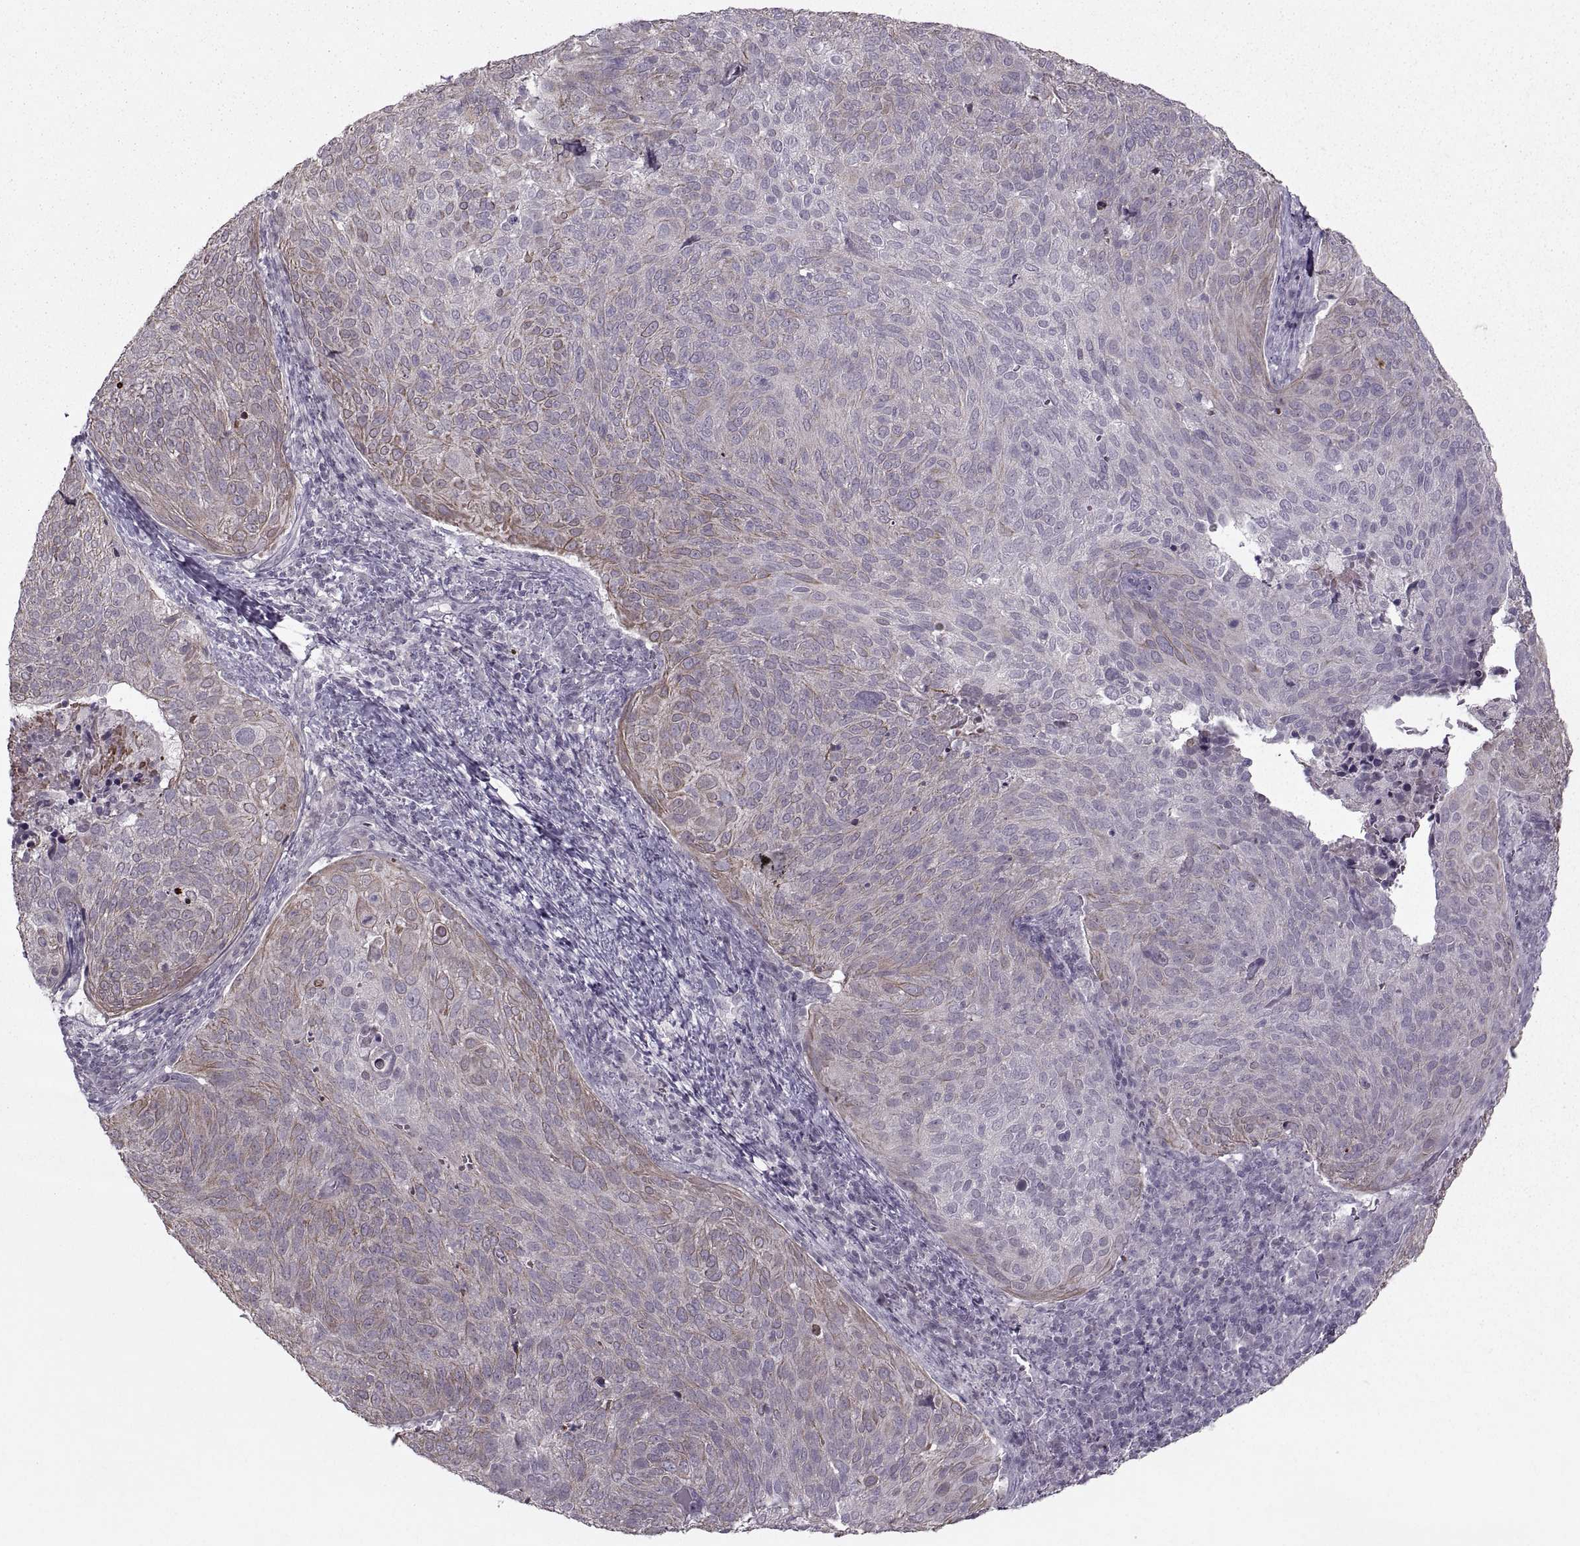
{"staining": {"intensity": "weak", "quantity": ">75%", "location": "cytoplasmic/membranous"}, "tissue": "cervical cancer", "cell_type": "Tumor cells", "image_type": "cancer", "snomed": [{"axis": "morphology", "description": "Squamous cell carcinoma, NOS"}, {"axis": "topography", "description": "Cervix"}], "caption": "A micrograph of human cervical squamous cell carcinoma stained for a protein reveals weak cytoplasmic/membranous brown staining in tumor cells.", "gene": "MGAT4D", "patient": {"sex": "female", "age": 39}}